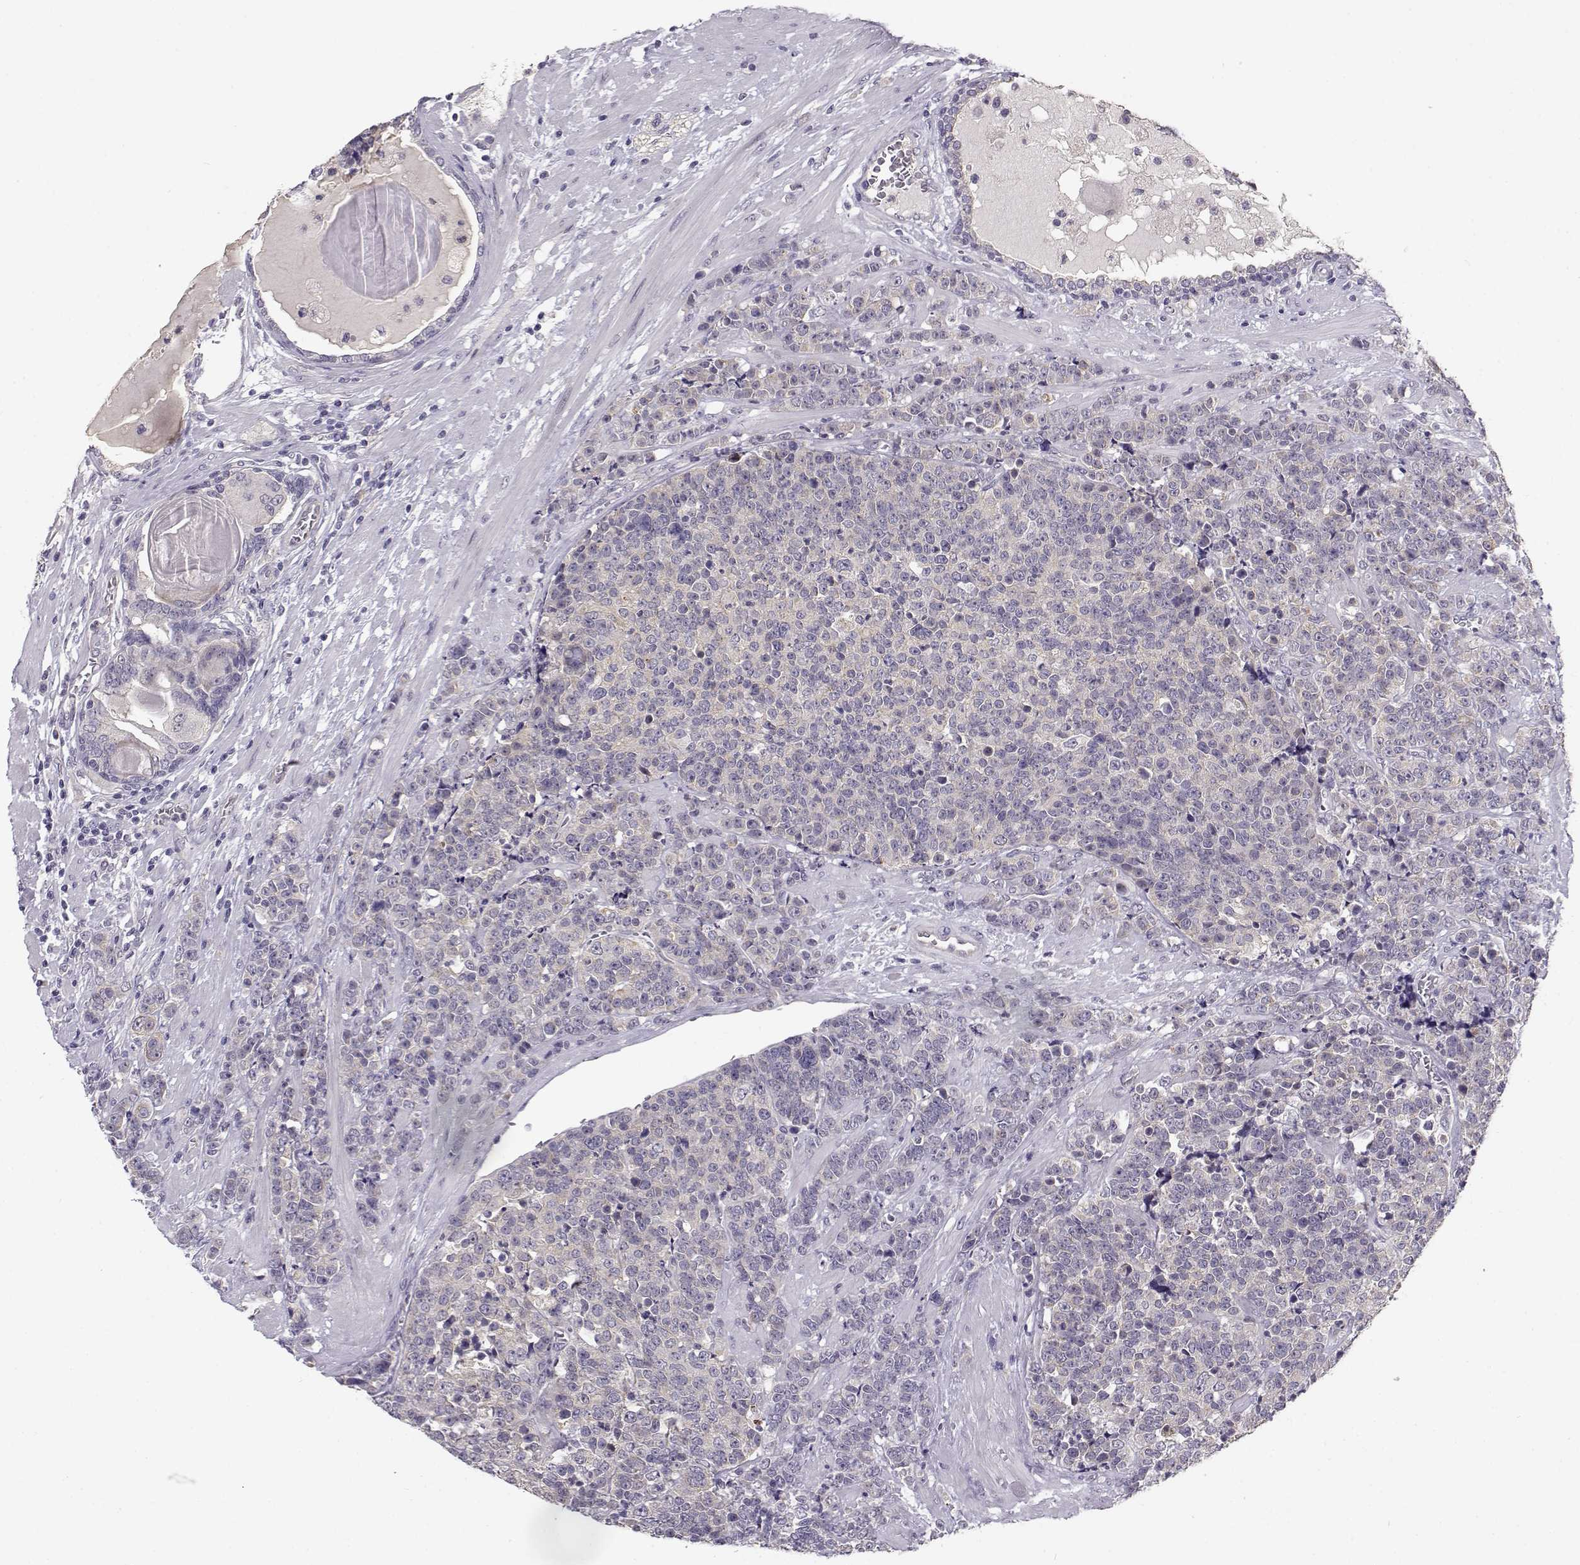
{"staining": {"intensity": "negative", "quantity": "none", "location": "none"}, "tissue": "prostate cancer", "cell_type": "Tumor cells", "image_type": "cancer", "snomed": [{"axis": "morphology", "description": "Adenocarcinoma, NOS"}, {"axis": "topography", "description": "Prostate"}], "caption": "An IHC micrograph of prostate adenocarcinoma is shown. There is no staining in tumor cells of prostate adenocarcinoma.", "gene": "TMEM145", "patient": {"sex": "male", "age": 67}}